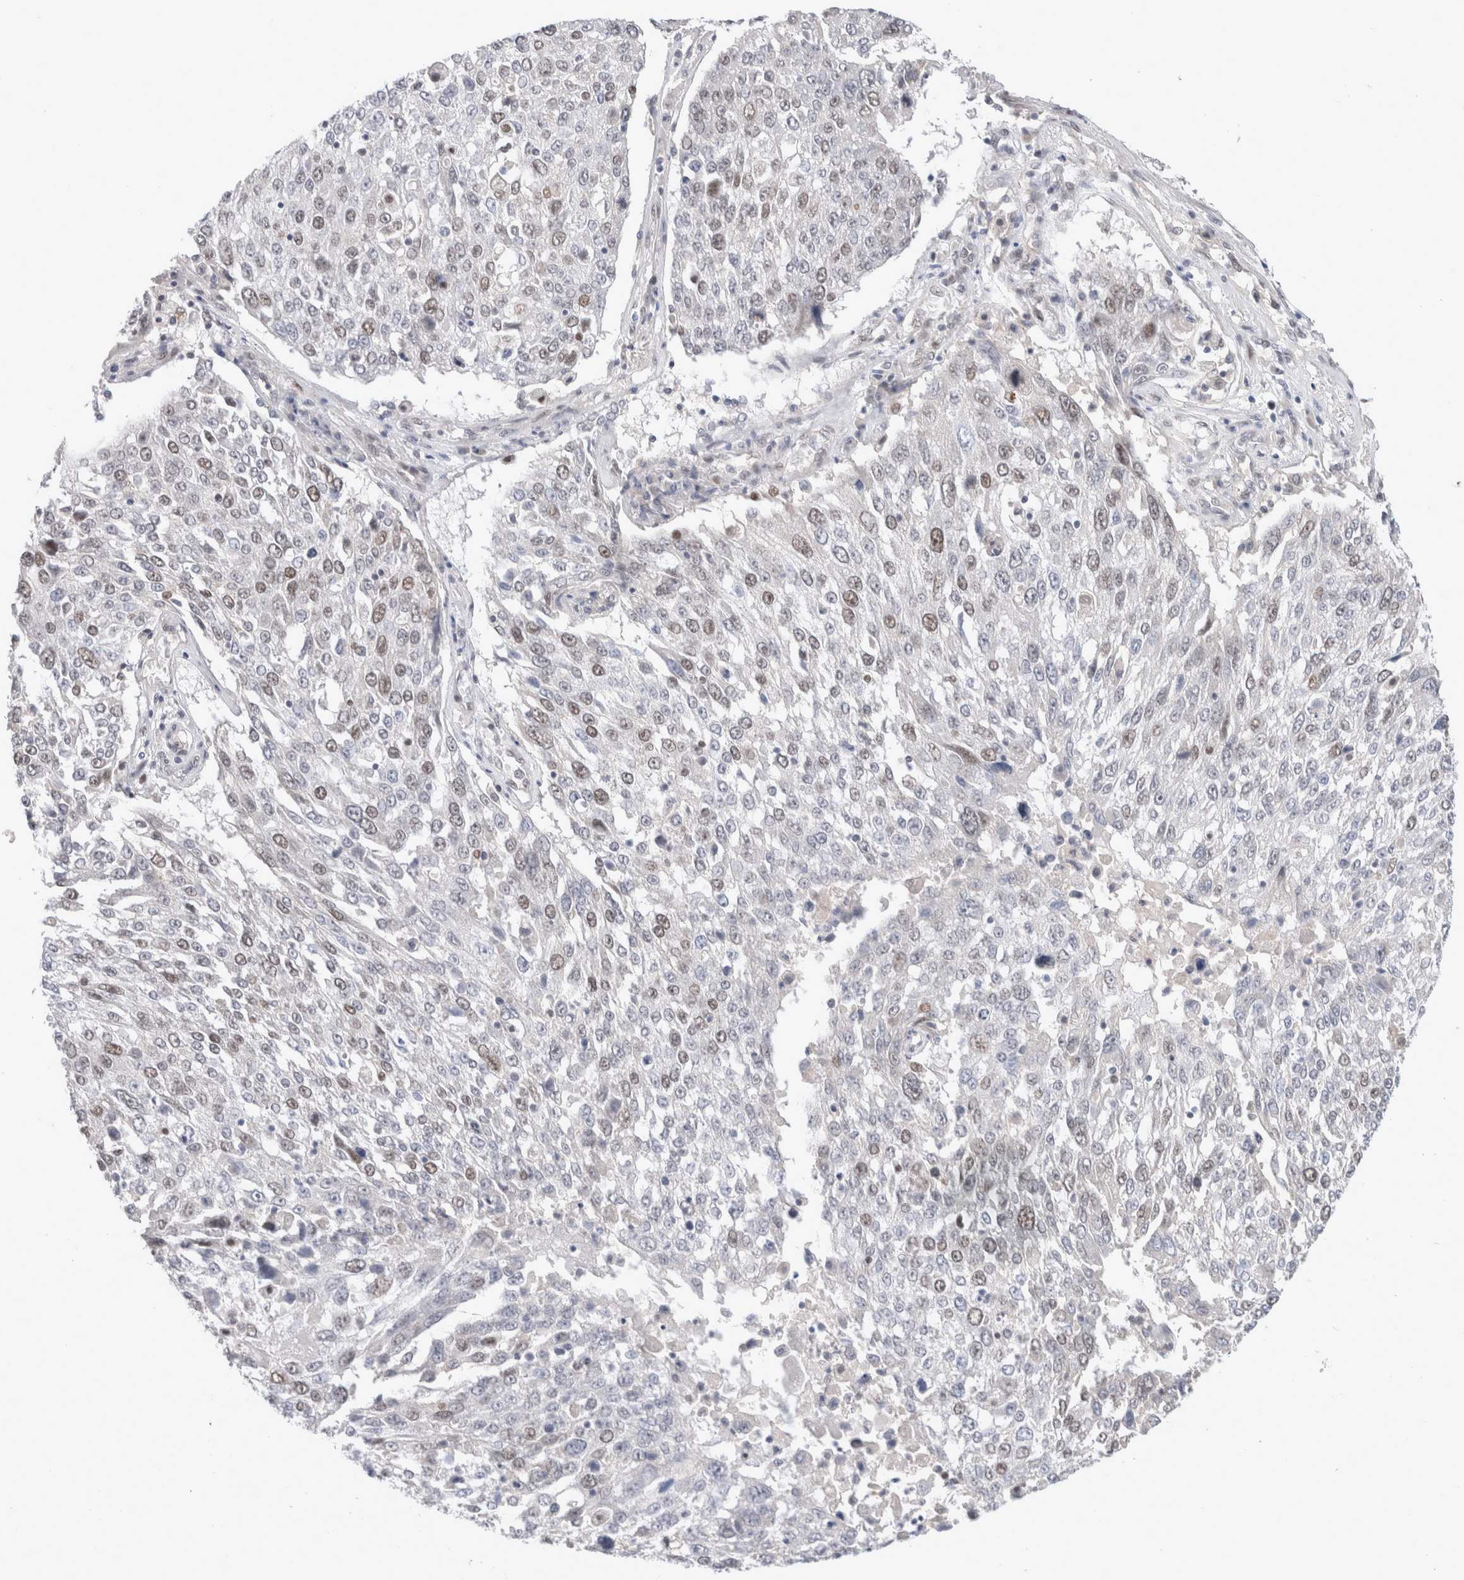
{"staining": {"intensity": "moderate", "quantity": "<25%", "location": "nuclear"}, "tissue": "lung cancer", "cell_type": "Tumor cells", "image_type": "cancer", "snomed": [{"axis": "morphology", "description": "Squamous cell carcinoma, NOS"}, {"axis": "topography", "description": "Lung"}], "caption": "Protein positivity by IHC demonstrates moderate nuclear positivity in approximately <25% of tumor cells in lung cancer. (DAB IHC with brightfield microscopy, high magnification).", "gene": "KNL1", "patient": {"sex": "male", "age": 65}}